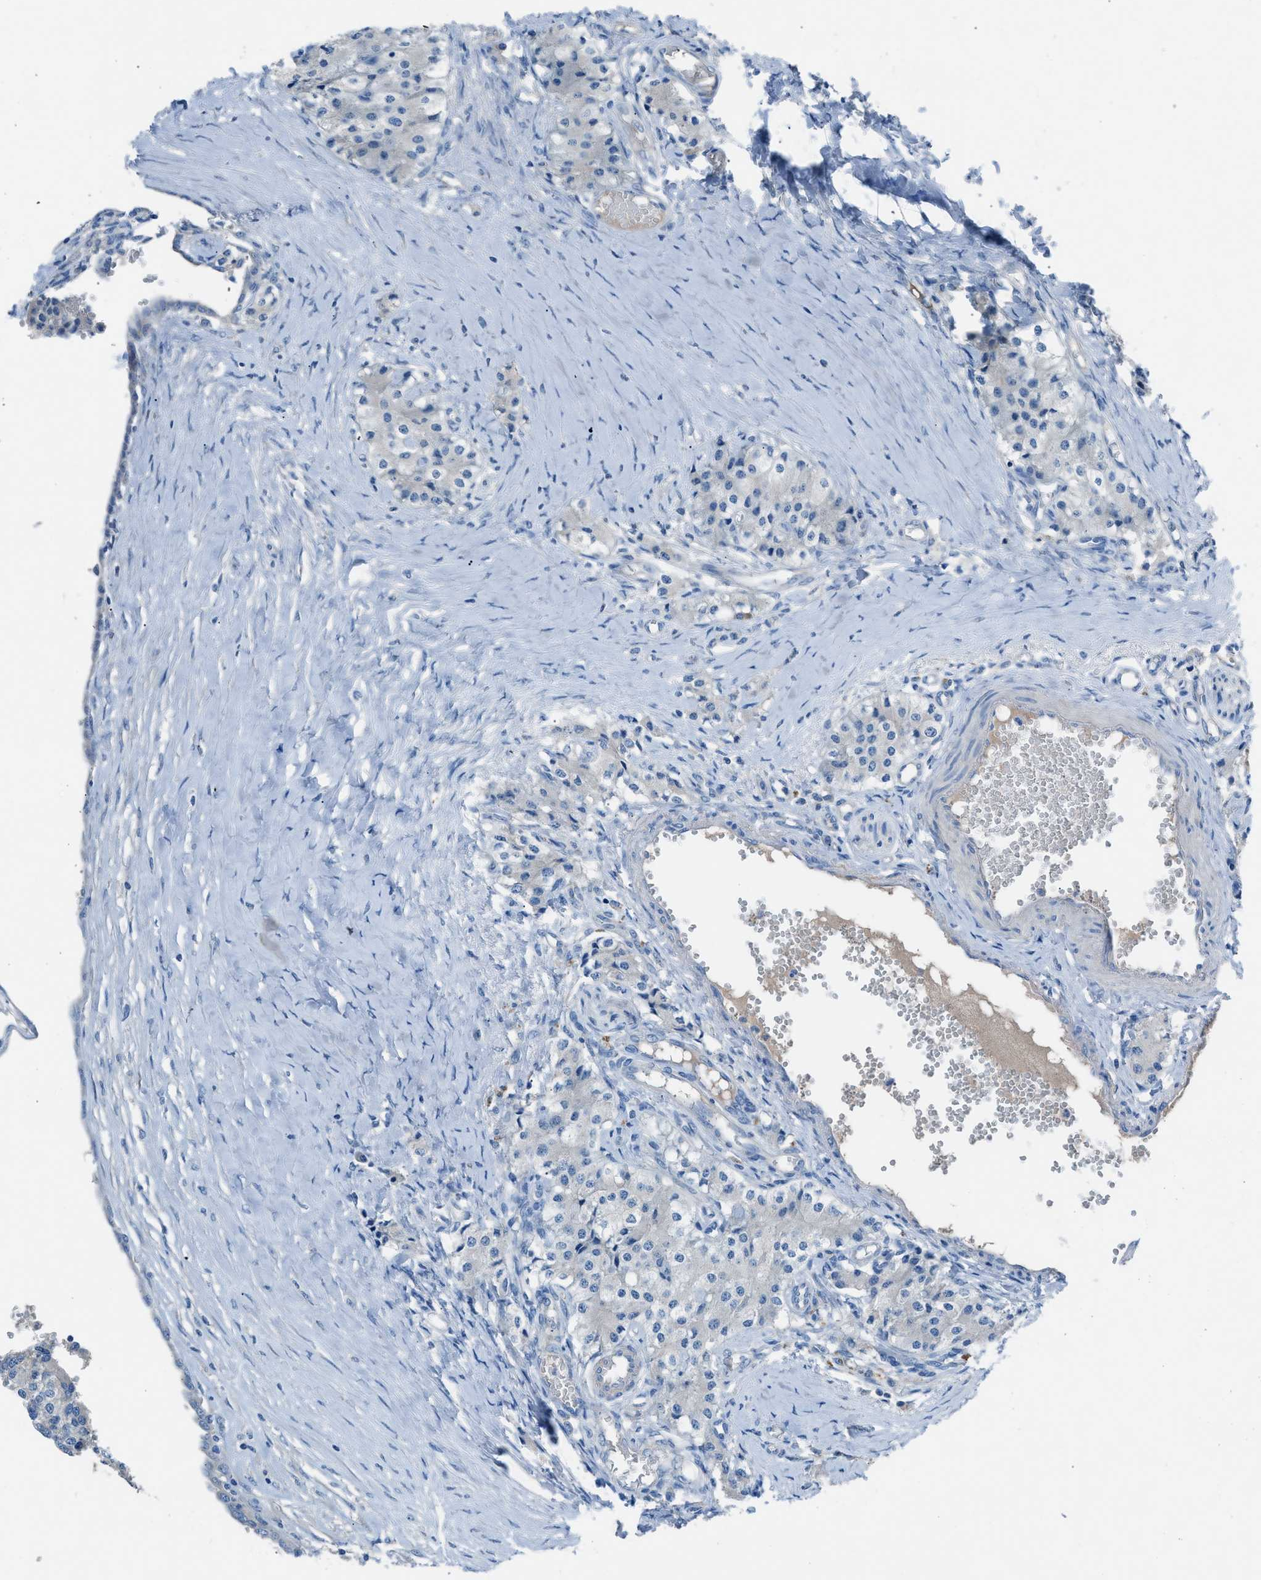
{"staining": {"intensity": "negative", "quantity": "none", "location": "none"}, "tissue": "carcinoid", "cell_type": "Tumor cells", "image_type": "cancer", "snomed": [{"axis": "morphology", "description": "Carcinoid, malignant, NOS"}, {"axis": "topography", "description": "Colon"}], "caption": "Tumor cells are negative for protein expression in human malignant carcinoid. The staining is performed using DAB brown chromogen with nuclei counter-stained in using hematoxylin.", "gene": "C5AR2", "patient": {"sex": "female", "age": 52}}